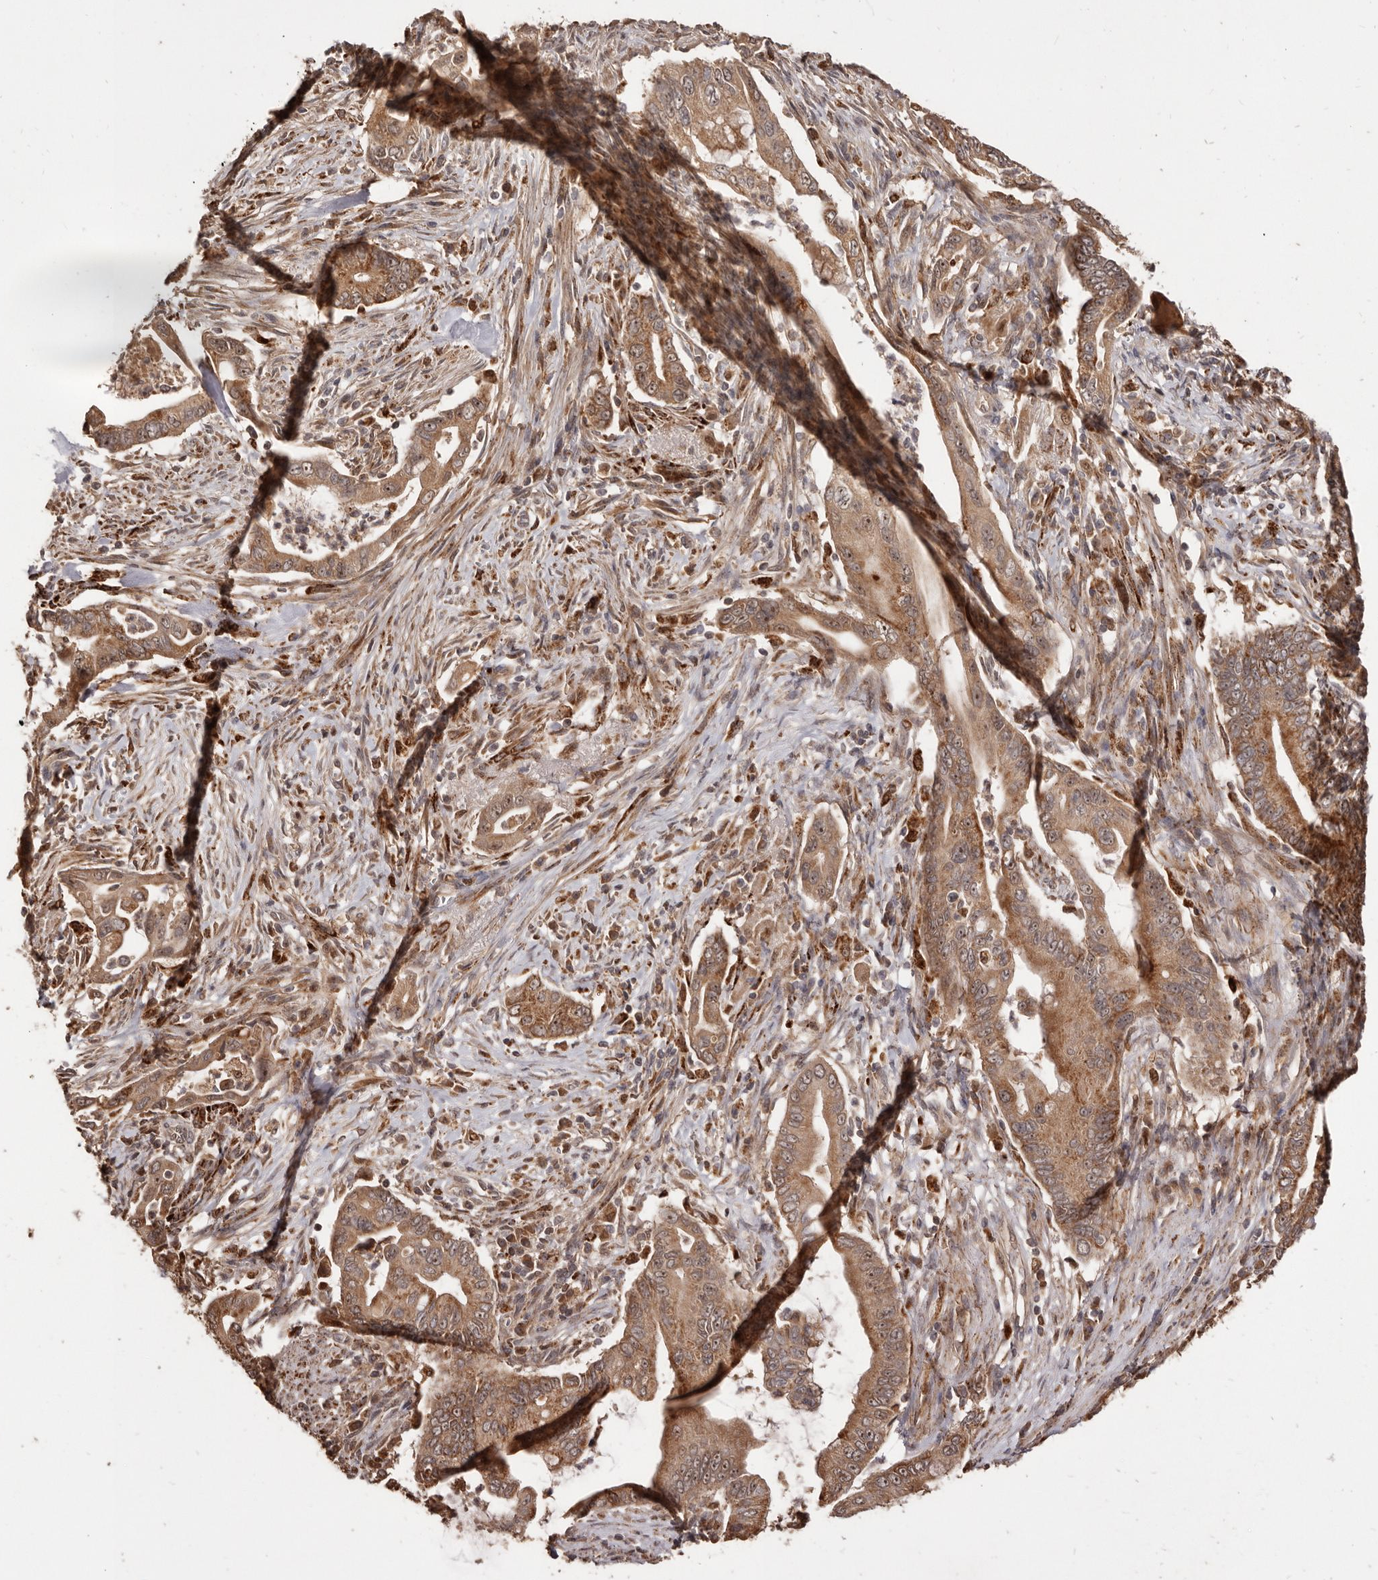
{"staining": {"intensity": "moderate", "quantity": ">75%", "location": "cytoplasmic/membranous"}, "tissue": "pancreatic cancer", "cell_type": "Tumor cells", "image_type": "cancer", "snomed": [{"axis": "morphology", "description": "Adenocarcinoma, NOS"}, {"axis": "topography", "description": "Pancreas"}], "caption": "Adenocarcinoma (pancreatic) stained with a brown dye exhibits moderate cytoplasmic/membranous positive staining in about >75% of tumor cells.", "gene": "AKAP7", "patient": {"sex": "male", "age": 78}}